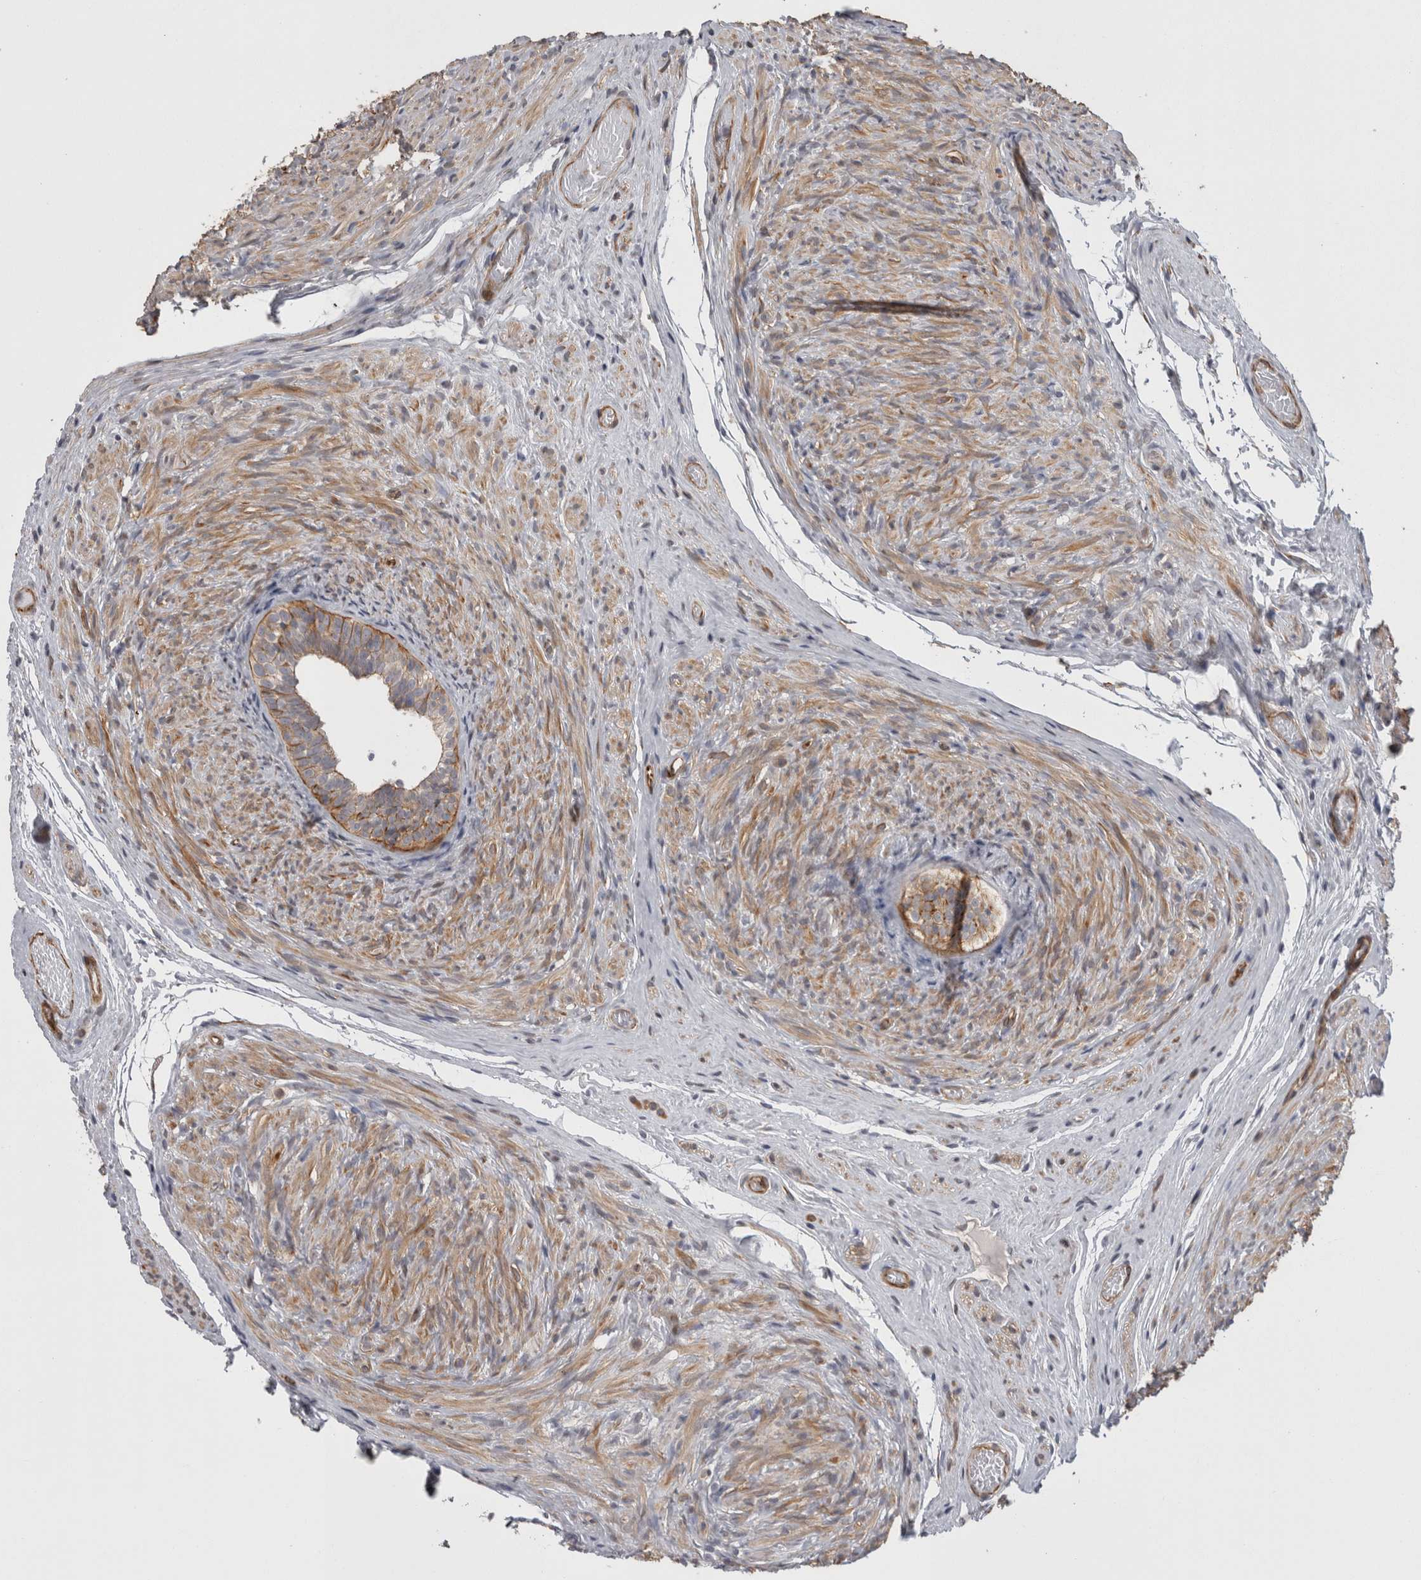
{"staining": {"intensity": "weak", "quantity": ">75%", "location": "cytoplasmic/membranous"}, "tissue": "epididymis", "cell_type": "Glandular cells", "image_type": "normal", "snomed": [{"axis": "morphology", "description": "Normal tissue, NOS"}, {"axis": "topography", "description": "Epididymis"}], "caption": "Normal epididymis demonstrates weak cytoplasmic/membranous expression in approximately >75% of glandular cells, visualized by immunohistochemistry. The staining was performed using DAB to visualize the protein expression in brown, while the nuclei were stained in blue with hematoxylin (Magnification: 20x).", "gene": "RMDN1", "patient": {"sex": "male", "age": 5}}